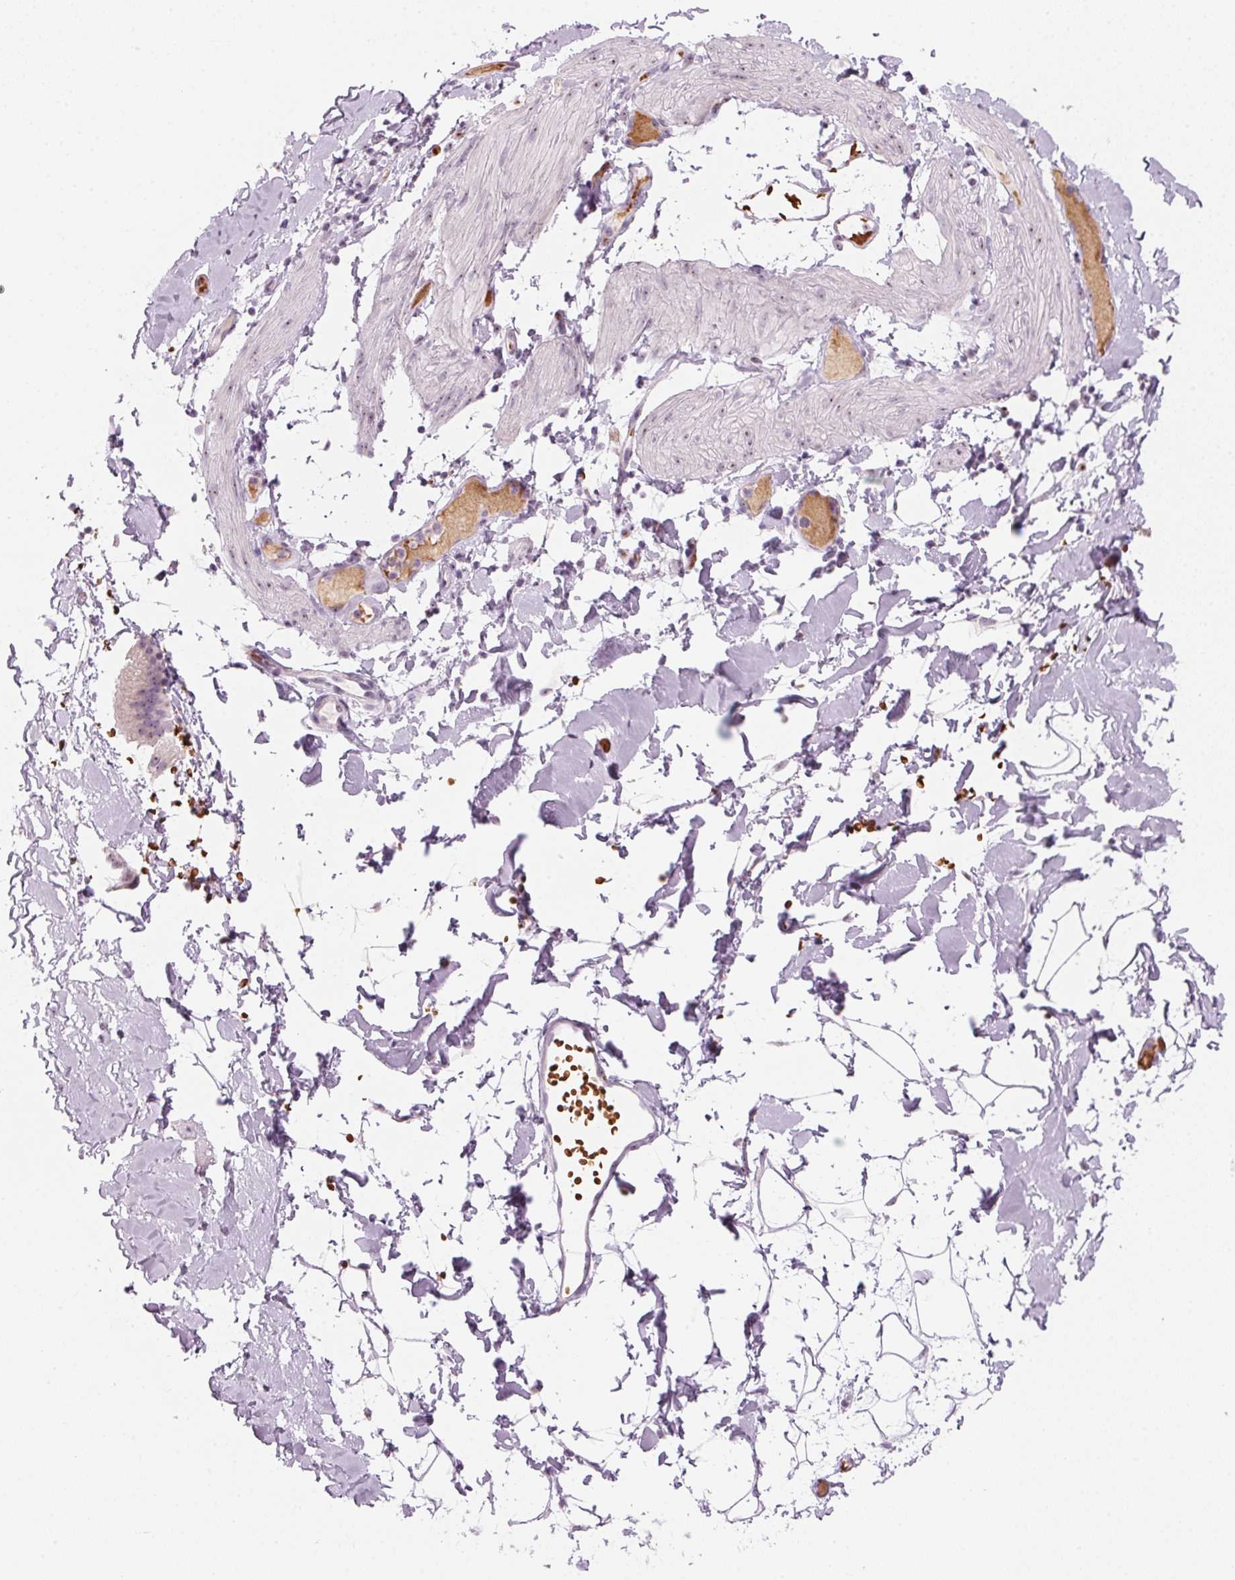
{"staining": {"intensity": "negative", "quantity": "none", "location": "none"}, "tissue": "adipose tissue", "cell_type": "Adipocytes", "image_type": "normal", "snomed": [{"axis": "morphology", "description": "Normal tissue, NOS"}, {"axis": "topography", "description": "Gallbladder"}, {"axis": "topography", "description": "Peripheral nerve tissue"}], "caption": "This image is of normal adipose tissue stained with immunohistochemistry (IHC) to label a protein in brown with the nuclei are counter-stained blue. There is no expression in adipocytes.", "gene": "DNTTIP2", "patient": {"sex": "female", "age": 45}}